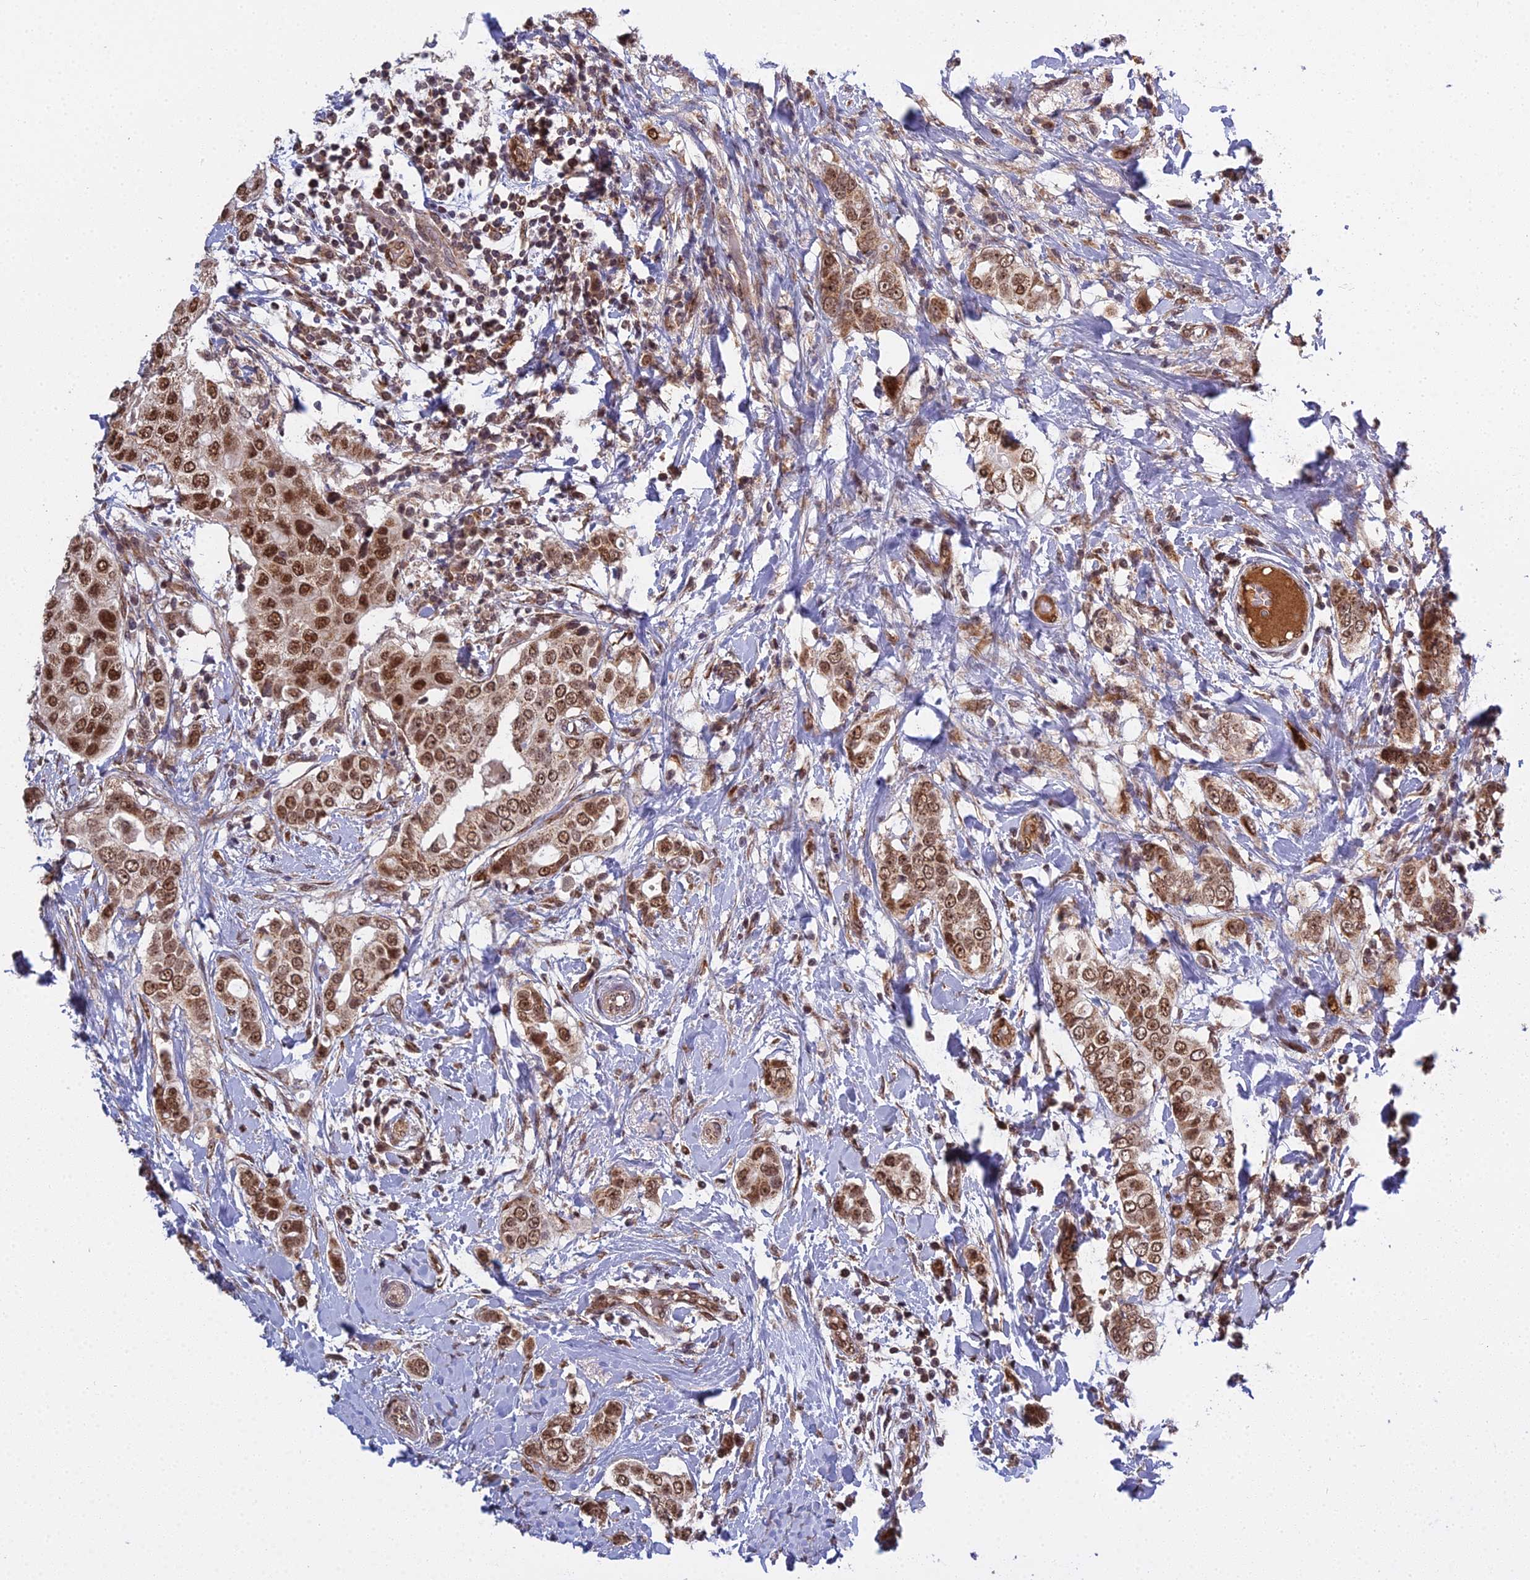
{"staining": {"intensity": "moderate", "quantity": ">75%", "location": "nuclear"}, "tissue": "breast cancer", "cell_type": "Tumor cells", "image_type": "cancer", "snomed": [{"axis": "morphology", "description": "Lobular carcinoma"}, {"axis": "topography", "description": "Breast"}], "caption": "The image demonstrates a brown stain indicating the presence of a protein in the nuclear of tumor cells in breast cancer.", "gene": "MEOX1", "patient": {"sex": "female", "age": 51}}